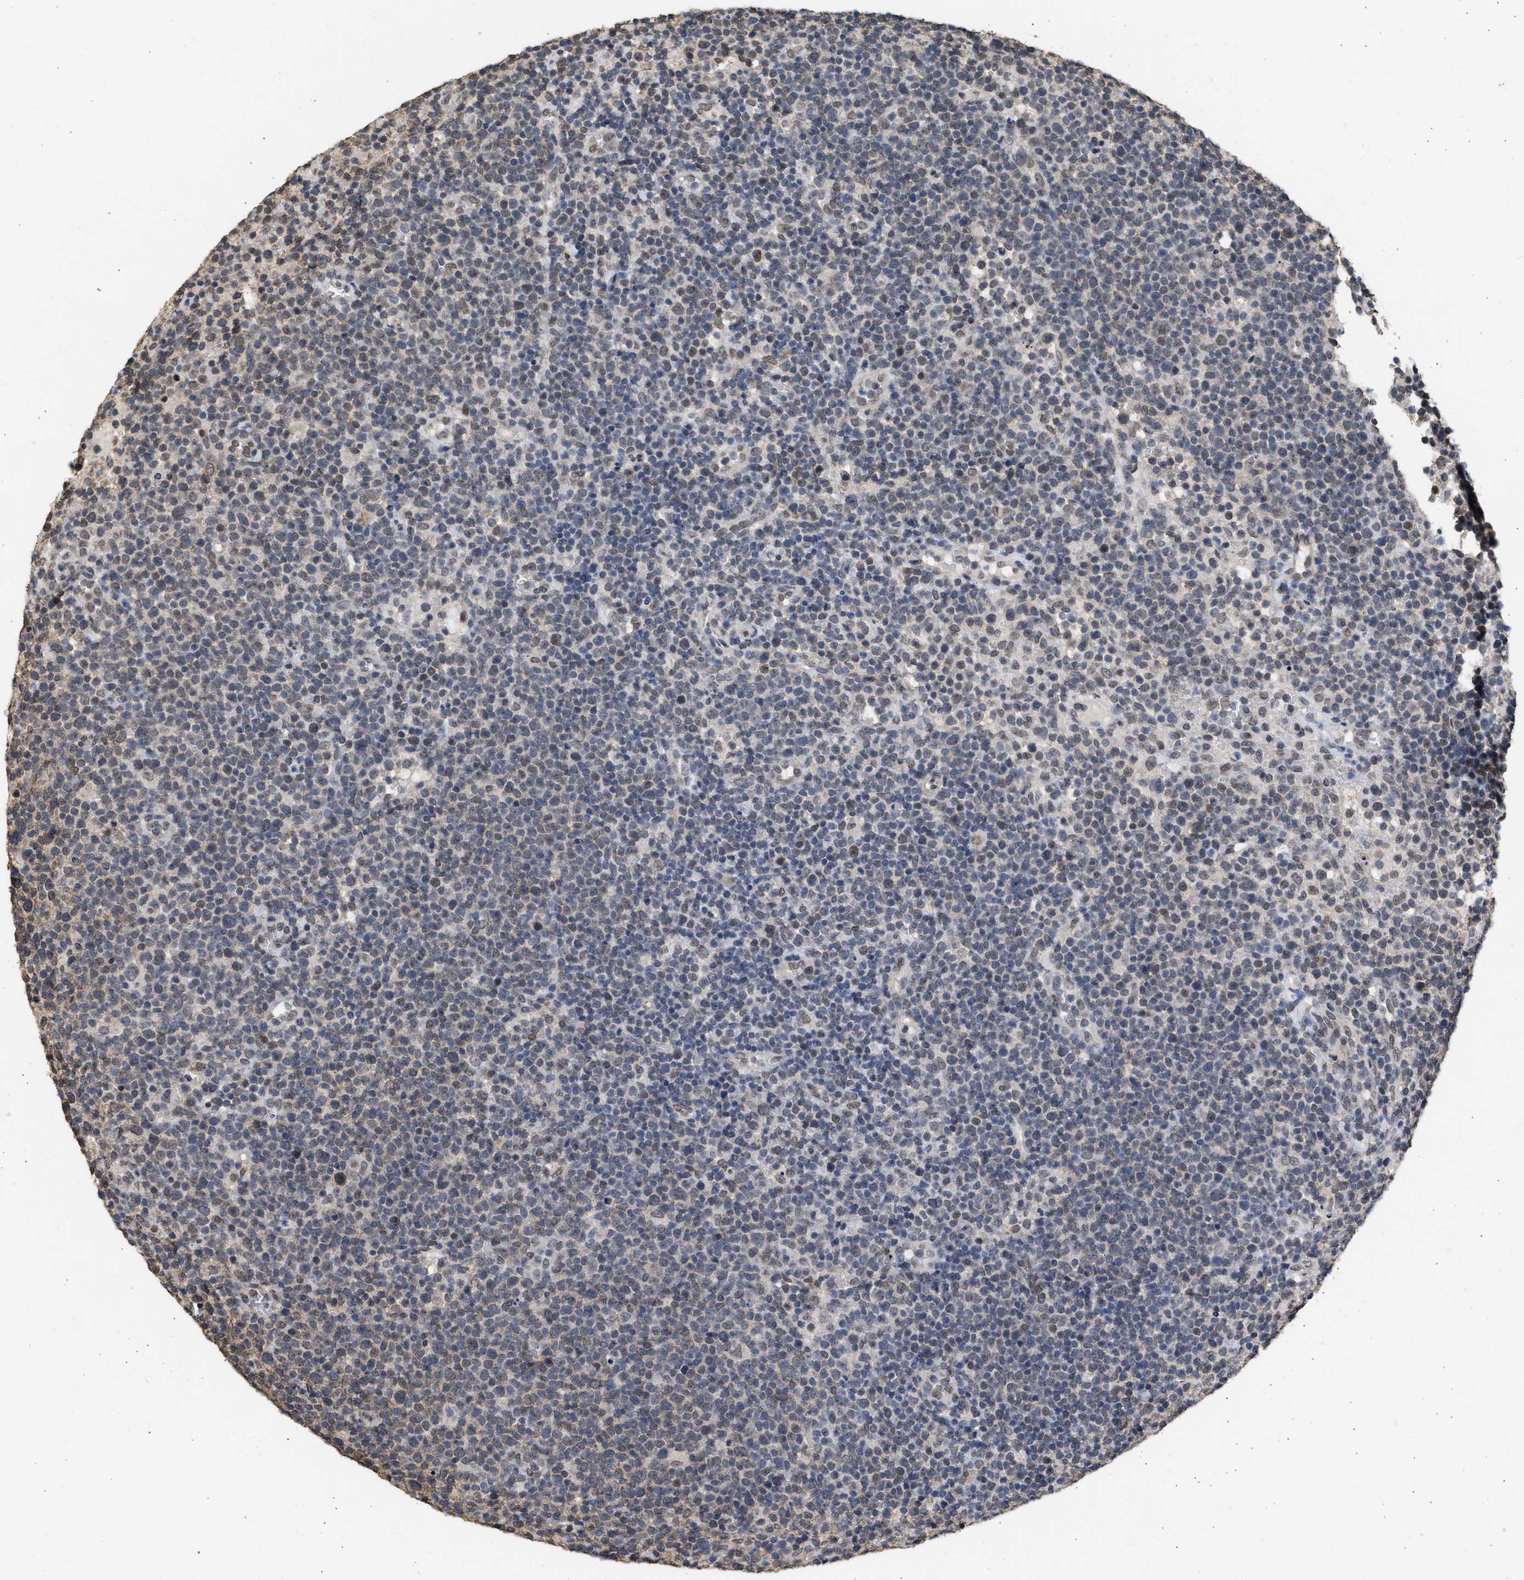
{"staining": {"intensity": "negative", "quantity": "none", "location": "none"}, "tissue": "lymphoma", "cell_type": "Tumor cells", "image_type": "cancer", "snomed": [{"axis": "morphology", "description": "Malignant lymphoma, non-Hodgkin's type, High grade"}, {"axis": "topography", "description": "Lymph node"}], "caption": "The photomicrograph shows no significant staining in tumor cells of malignant lymphoma, non-Hodgkin's type (high-grade). (DAB (3,3'-diaminobenzidine) immunohistochemistry (IHC), high magnification).", "gene": "NUP35", "patient": {"sex": "male", "age": 61}}